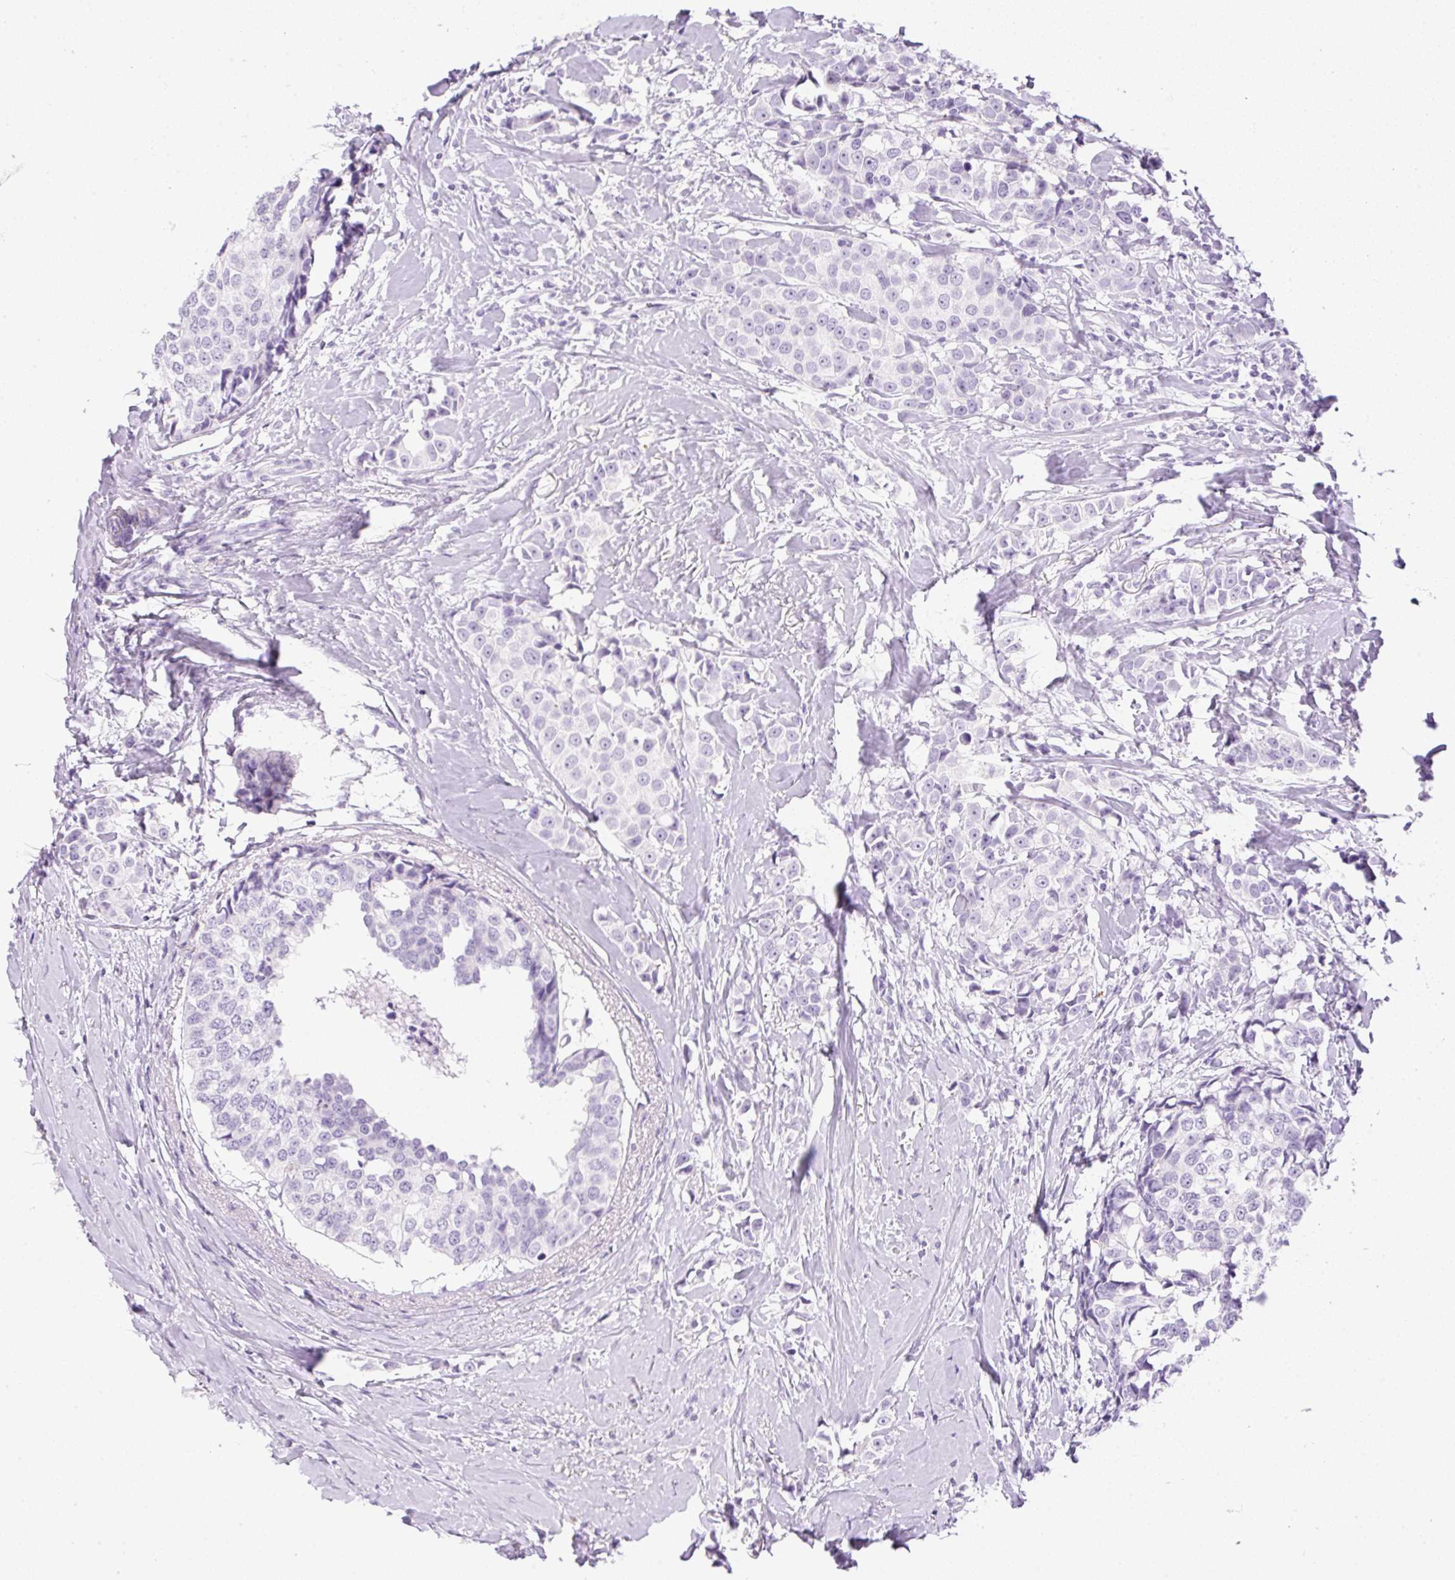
{"staining": {"intensity": "negative", "quantity": "none", "location": "none"}, "tissue": "breast cancer", "cell_type": "Tumor cells", "image_type": "cancer", "snomed": [{"axis": "morphology", "description": "Duct carcinoma"}, {"axis": "topography", "description": "Breast"}], "caption": "Image shows no significant protein staining in tumor cells of breast cancer (invasive ductal carcinoma).", "gene": "SPRR4", "patient": {"sex": "female", "age": 80}}